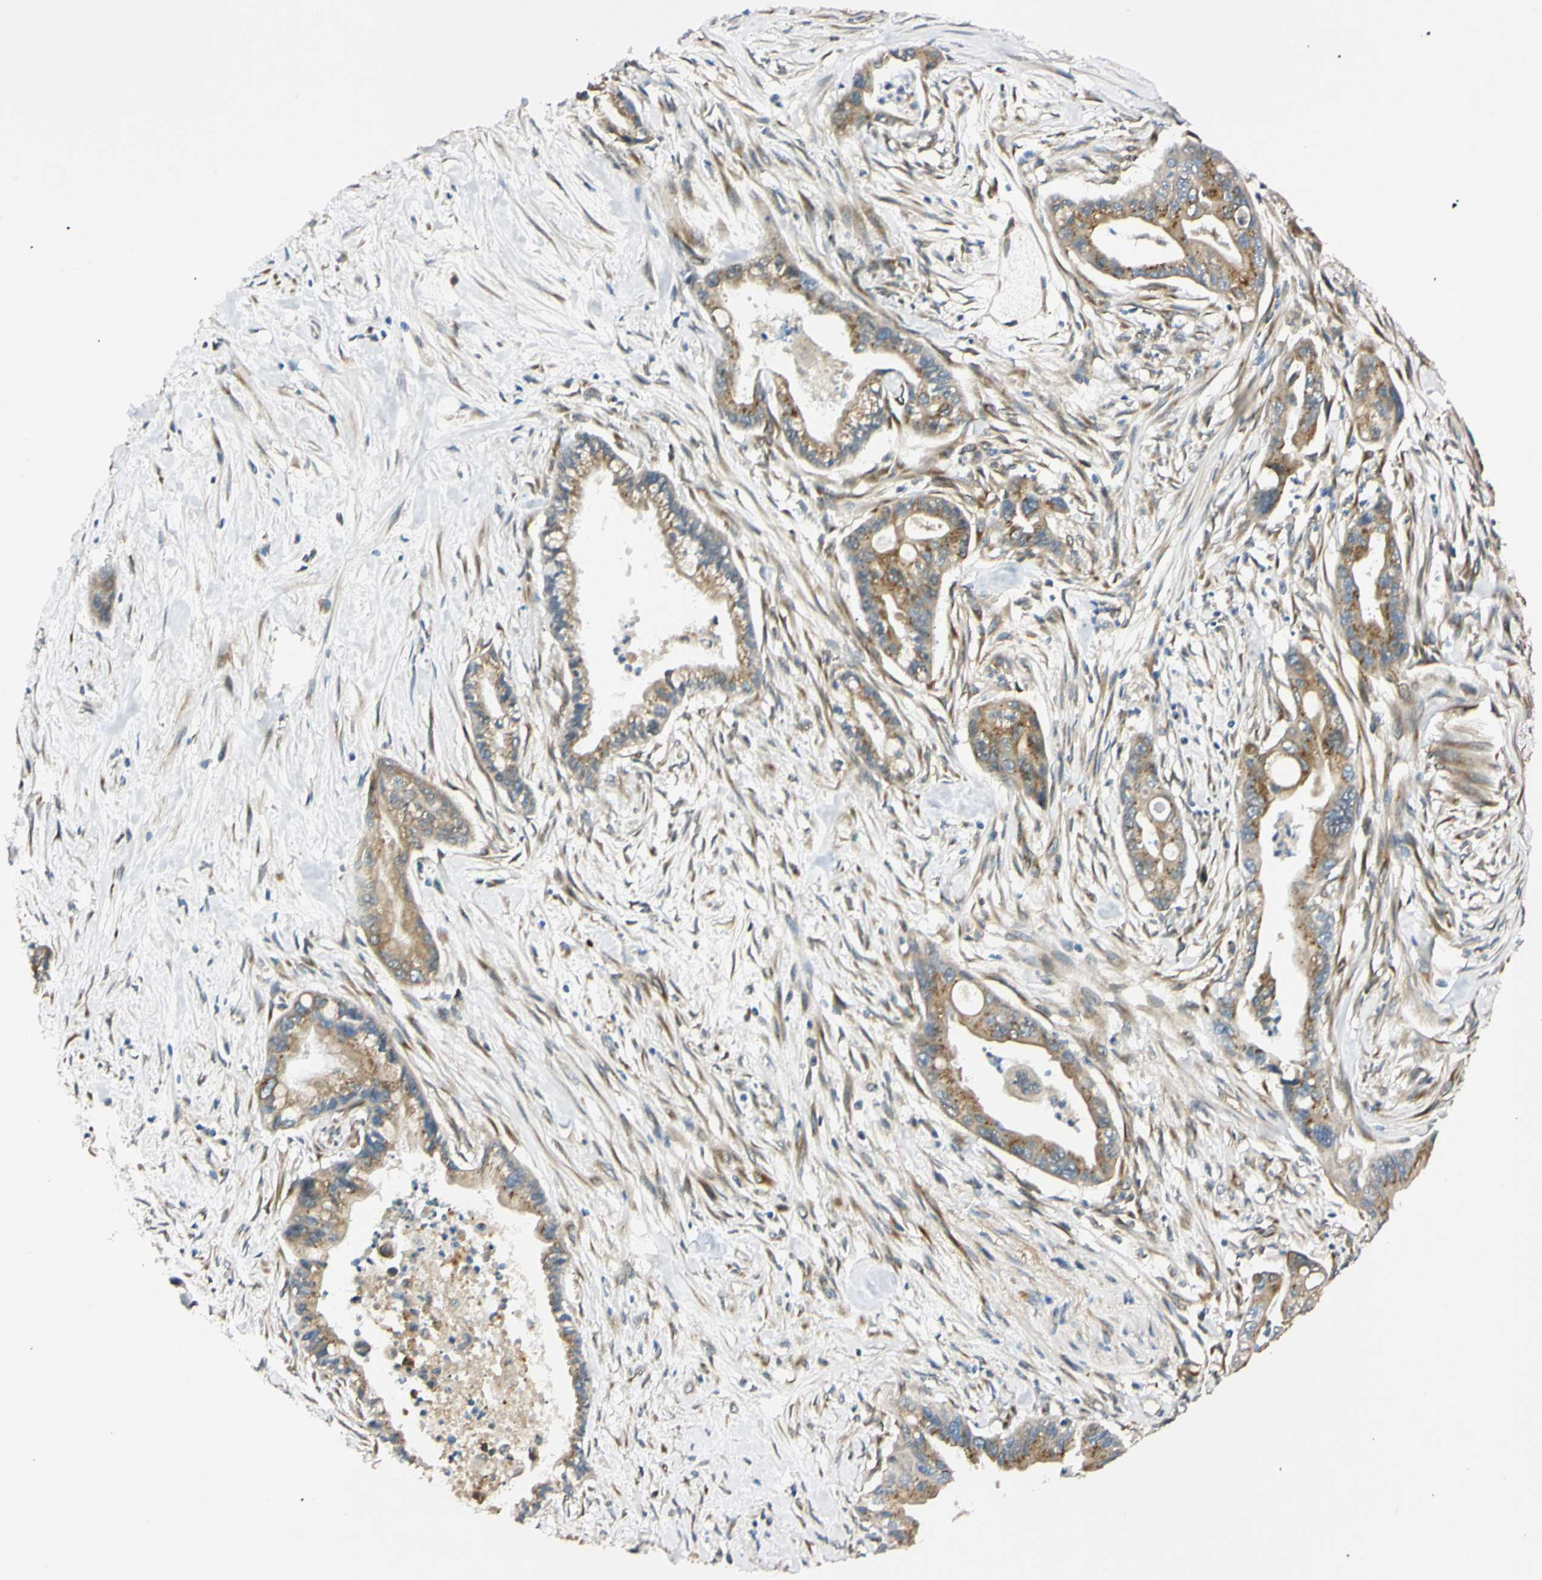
{"staining": {"intensity": "moderate", "quantity": ">75%", "location": "cytoplasmic/membranous"}, "tissue": "pancreatic cancer", "cell_type": "Tumor cells", "image_type": "cancer", "snomed": [{"axis": "morphology", "description": "Adenocarcinoma, NOS"}, {"axis": "topography", "description": "Pancreas"}], "caption": "Adenocarcinoma (pancreatic) tissue shows moderate cytoplasmic/membranous staining in about >75% of tumor cells, visualized by immunohistochemistry.", "gene": "IER3IP1", "patient": {"sex": "male", "age": 70}}